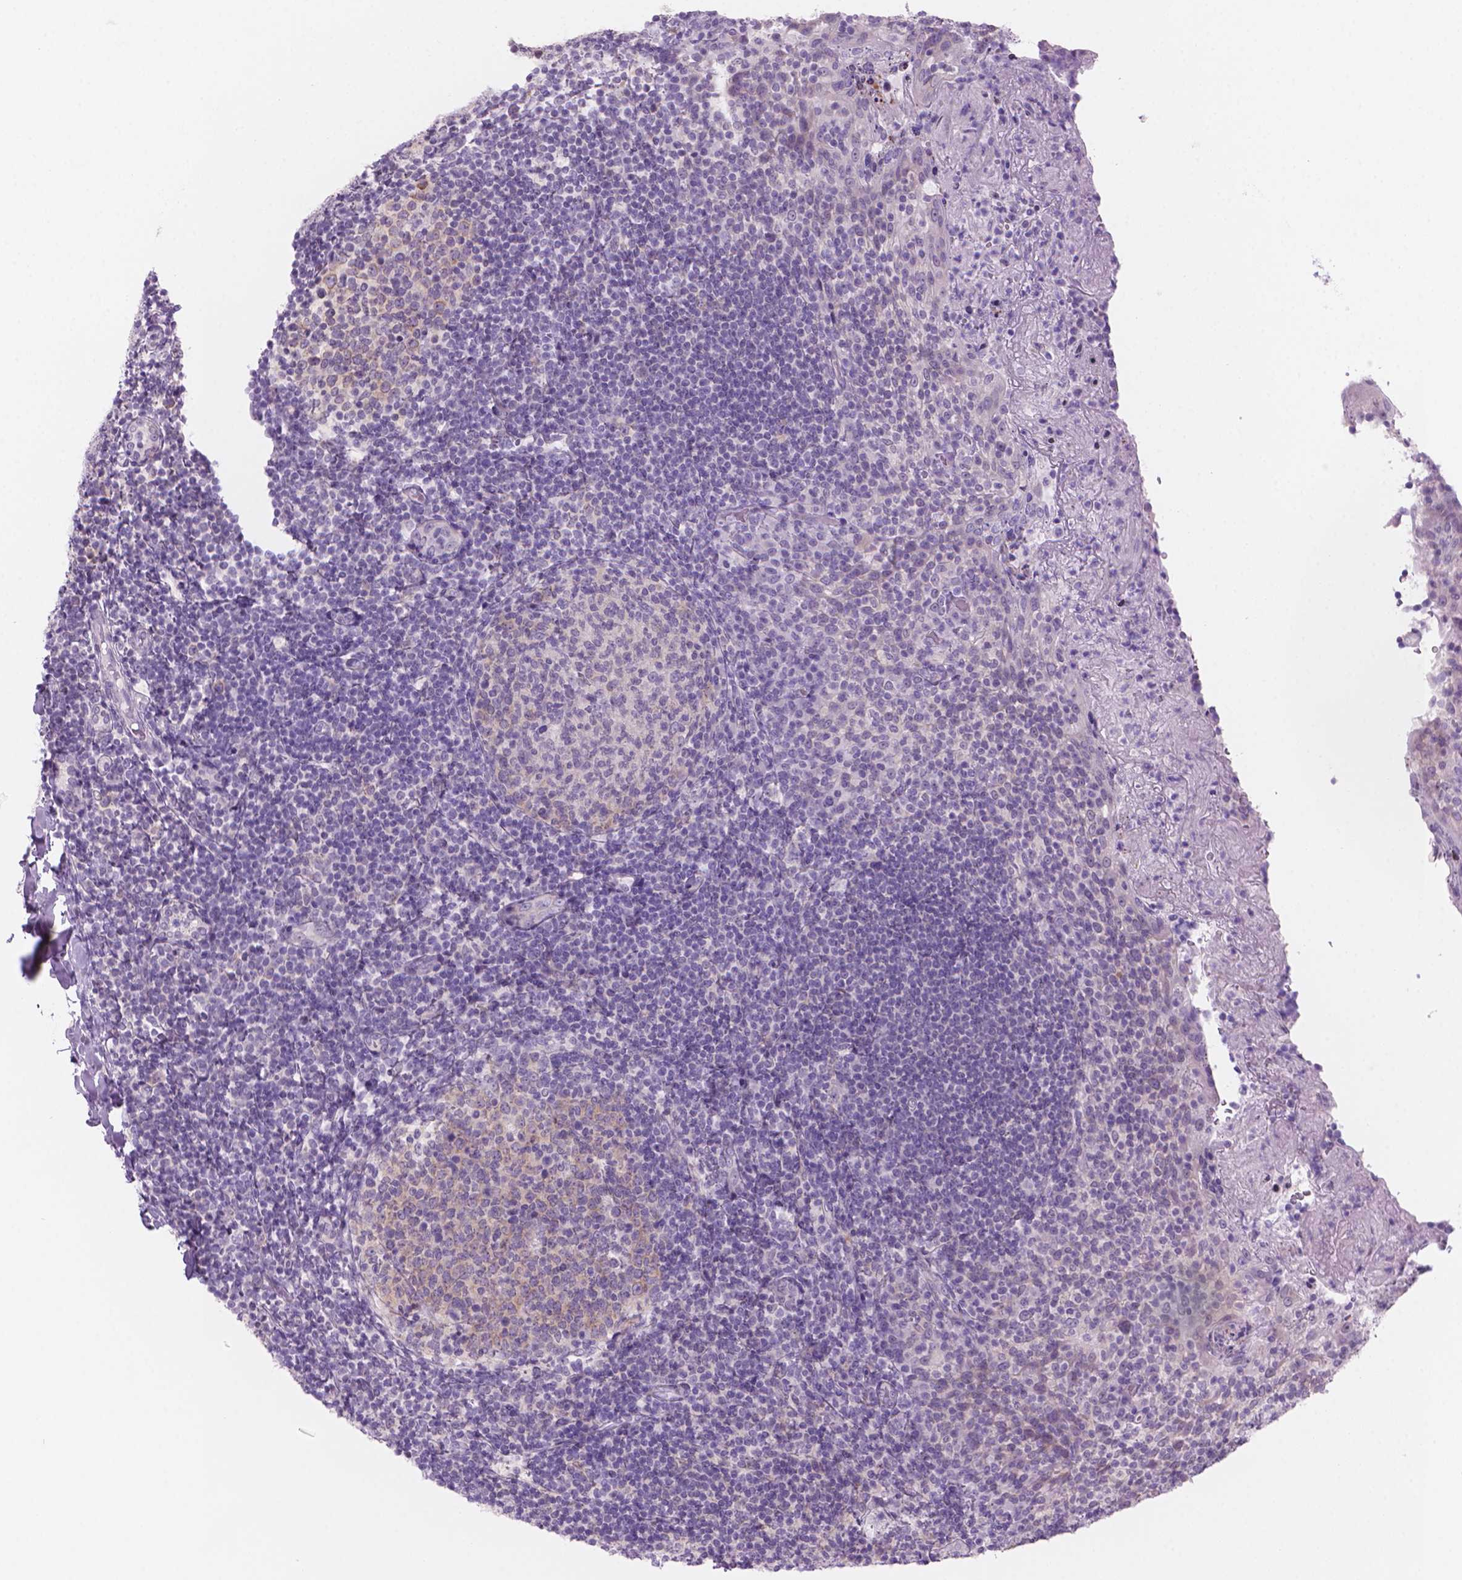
{"staining": {"intensity": "weak", "quantity": "<25%", "location": "cytoplasmic/membranous"}, "tissue": "tonsil", "cell_type": "Germinal center cells", "image_type": "normal", "snomed": [{"axis": "morphology", "description": "Normal tissue, NOS"}, {"axis": "topography", "description": "Tonsil"}], "caption": "Germinal center cells are negative for brown protein staining in unremarkable tonsil.", "gene": "ENSG00000187186", "patient": {"sex": "female", "age": 10}}